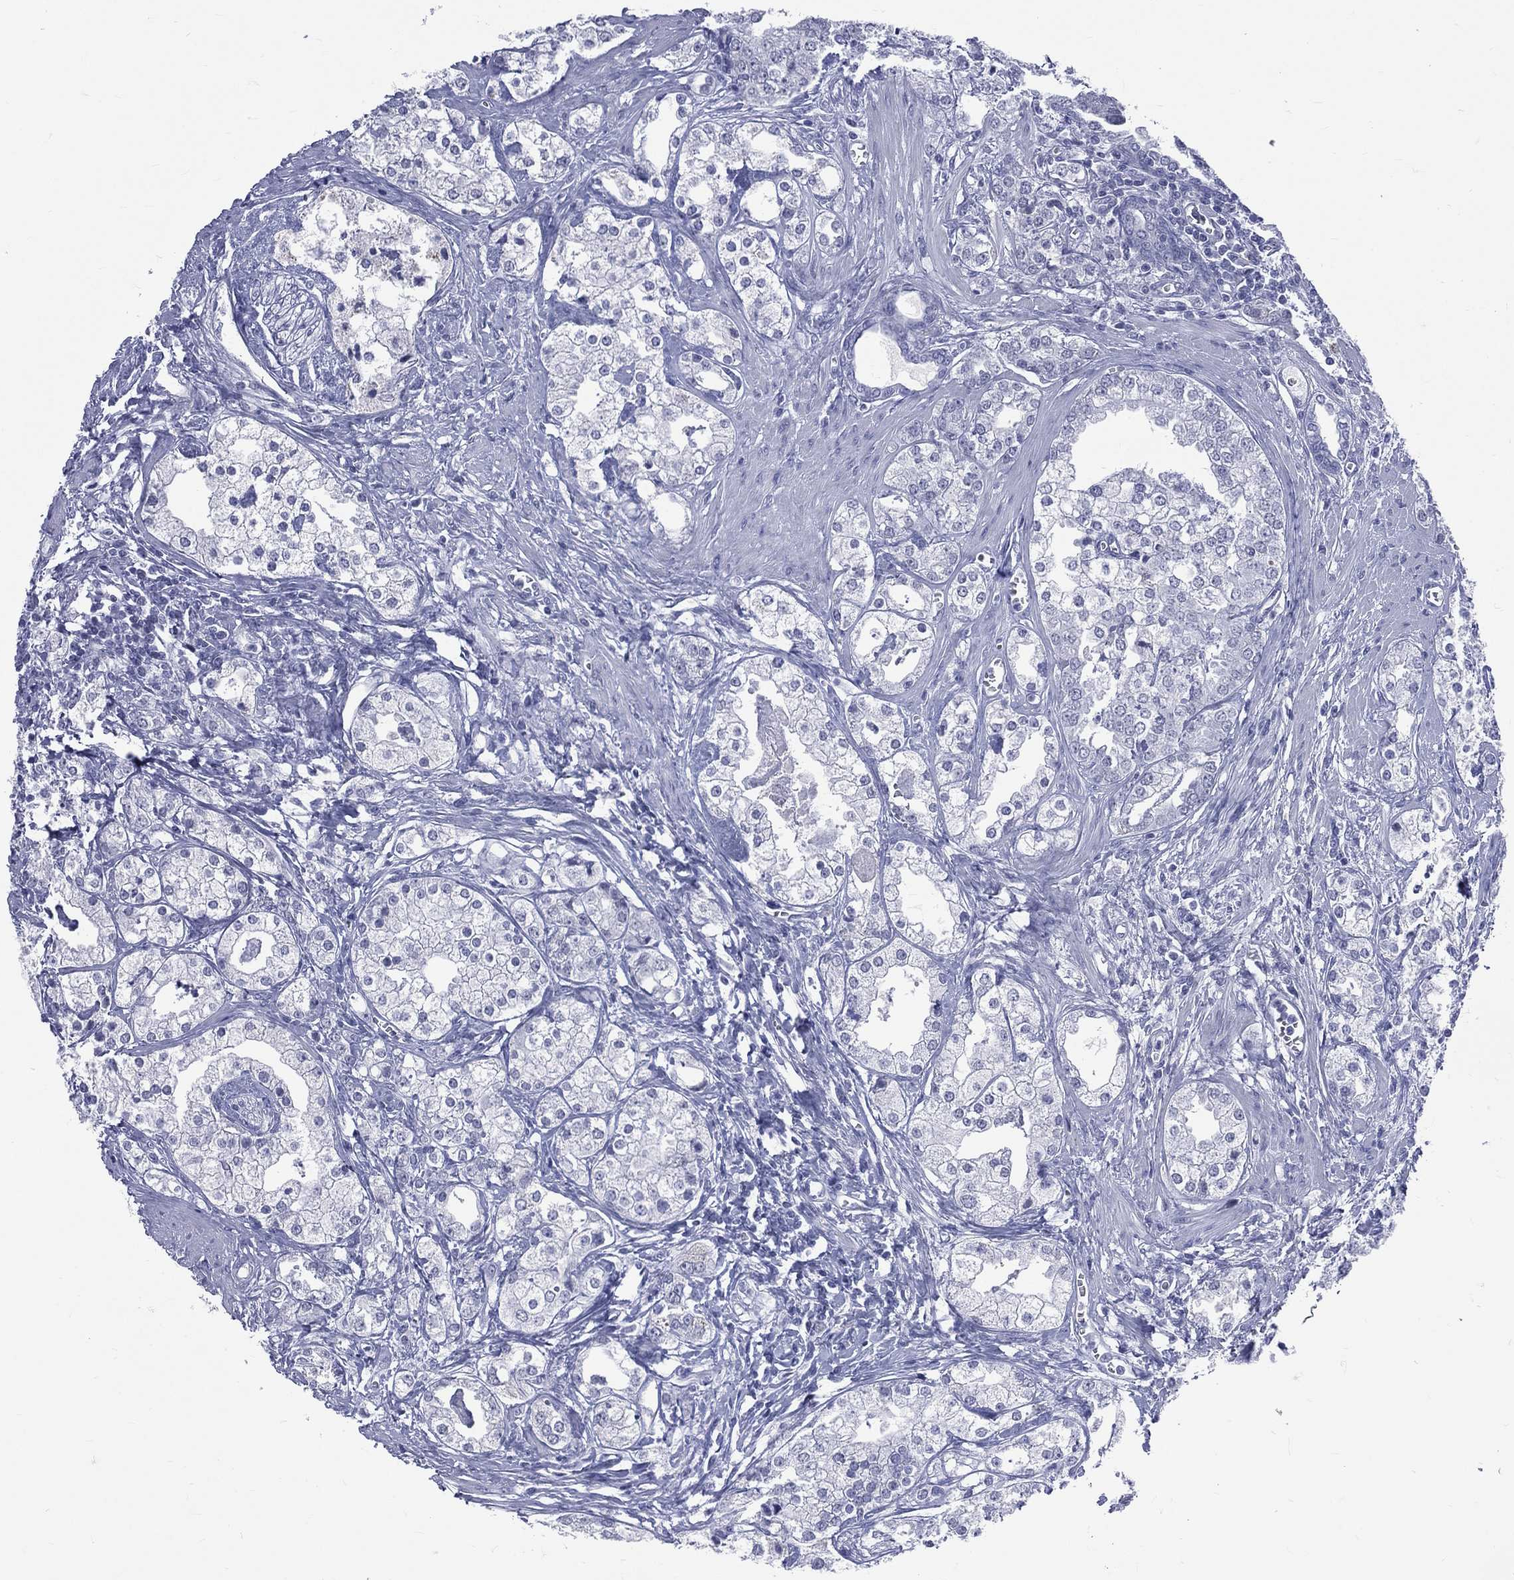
{"staining": {"intensity": "negative", "quantity": "none", "location": "none"}, "tissue": "prostate cancer", "cell_type": "Tumor cells", "image_type": "cancer", "snomed": [{"axis": "morphology", "description": "Adenocarcinoma, NOS"}, {"axis": "topography", "description": "Prostate and seminal vesicle, NOS"}, {"axis": "topography", "description": "Prostate"}], "caption": "Immunohistochemistry (IHC) micrograph of human prostate cancer (adenocarcinoma) stained for a protein (brown), which displays no expression in tumor cells.", "gene": "MLLT10", "patient": {"sex": "male", "age": 62}}